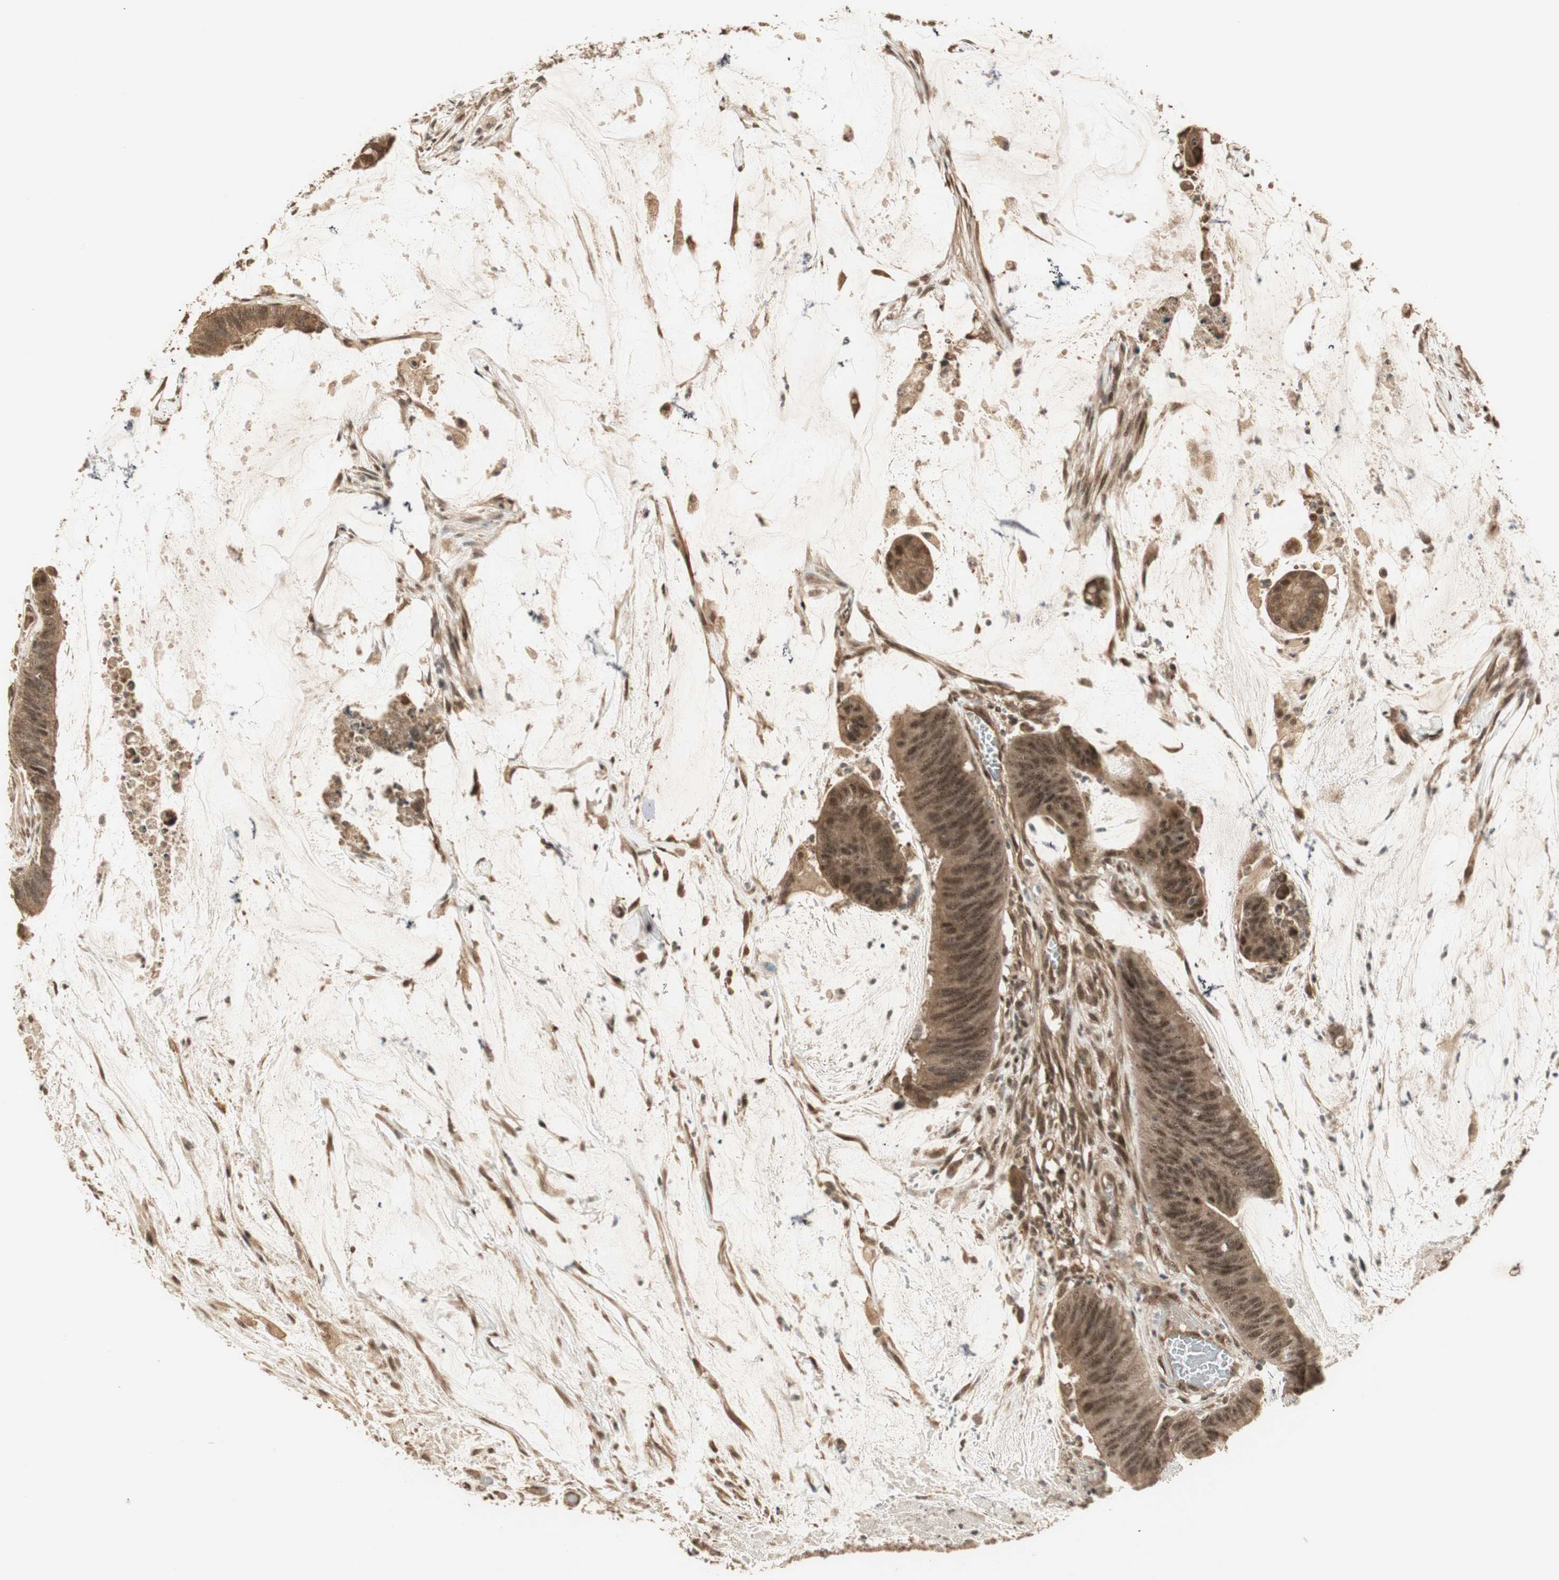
{"staining": {"intensity": "strong", "quantity": ">75%", "location": "cytoplasmic/membranous,nuclear"}, "tissue": "colorectal cancer", "cell_type": "Tumor cells", "image_type": "cancer", "snomed": [{"axis": "morphology", "description": "Adenocarcinoma, NOS"}, {"axis": "topography", "description": "Rectum"}], "caption": "Strong cytoplasmic/membranous and nuclear protein expression is present in about >75% of tumor cells in adenocarcinoma (colorectal).", "gene": "ZSCAN31", "patient": {"sex": "female", "age": 66}}